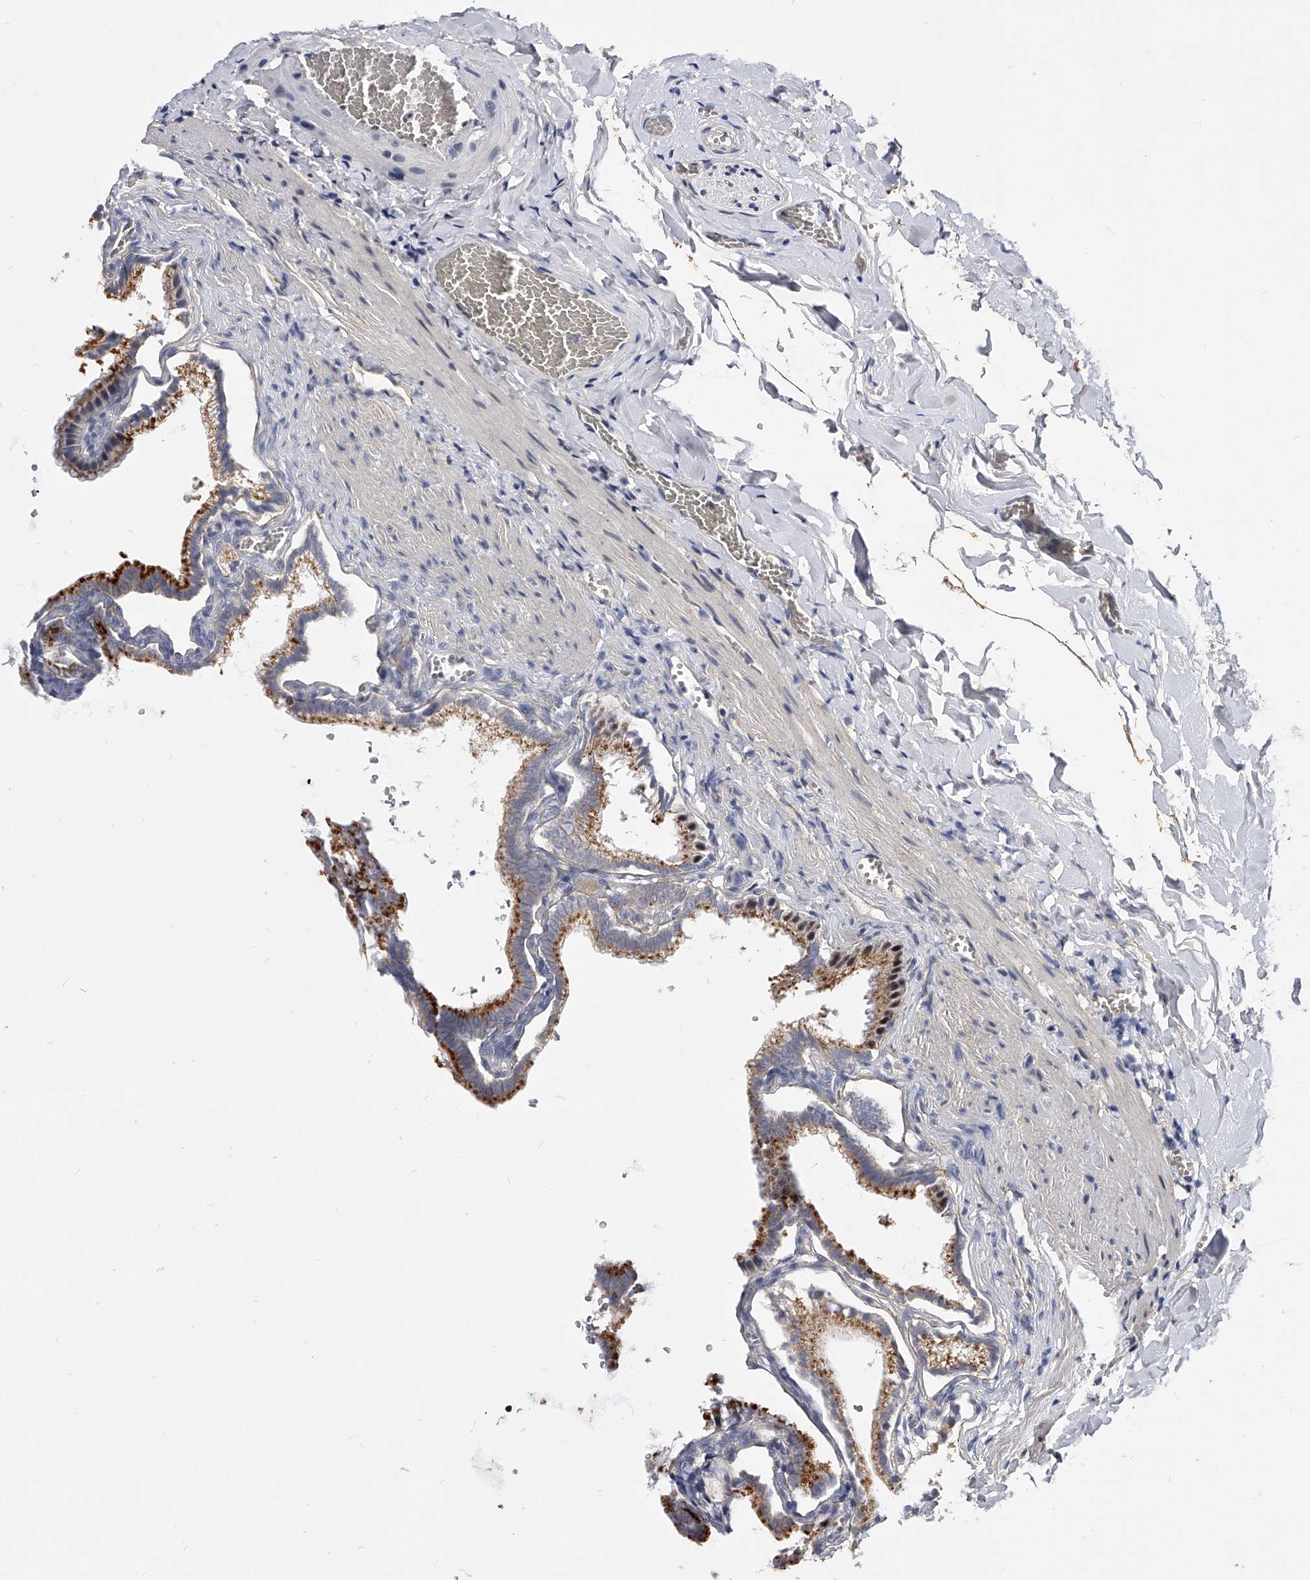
{"staining": {"intensity": "moderate", "quantity": "25%-75%", "location": "cytoplasmic/membranous,nuclear"}, "tissue": "gallbladder", "cell_type": "Glandular cells", "image_type": "normal", "snomed": [{"axis": "morphology", "description": "Normal tissue, NOS"}, {"axis": "topography", "description": "Gallbladder"}], "caption": "Glandular cells show medium levels of moderate cytoplasmic/membranous,nuclear staining in about 25%-75% of cells in normal gallbladder.", "gene": "ZNF529", "patient": {"sex": "male", "age": 38}}